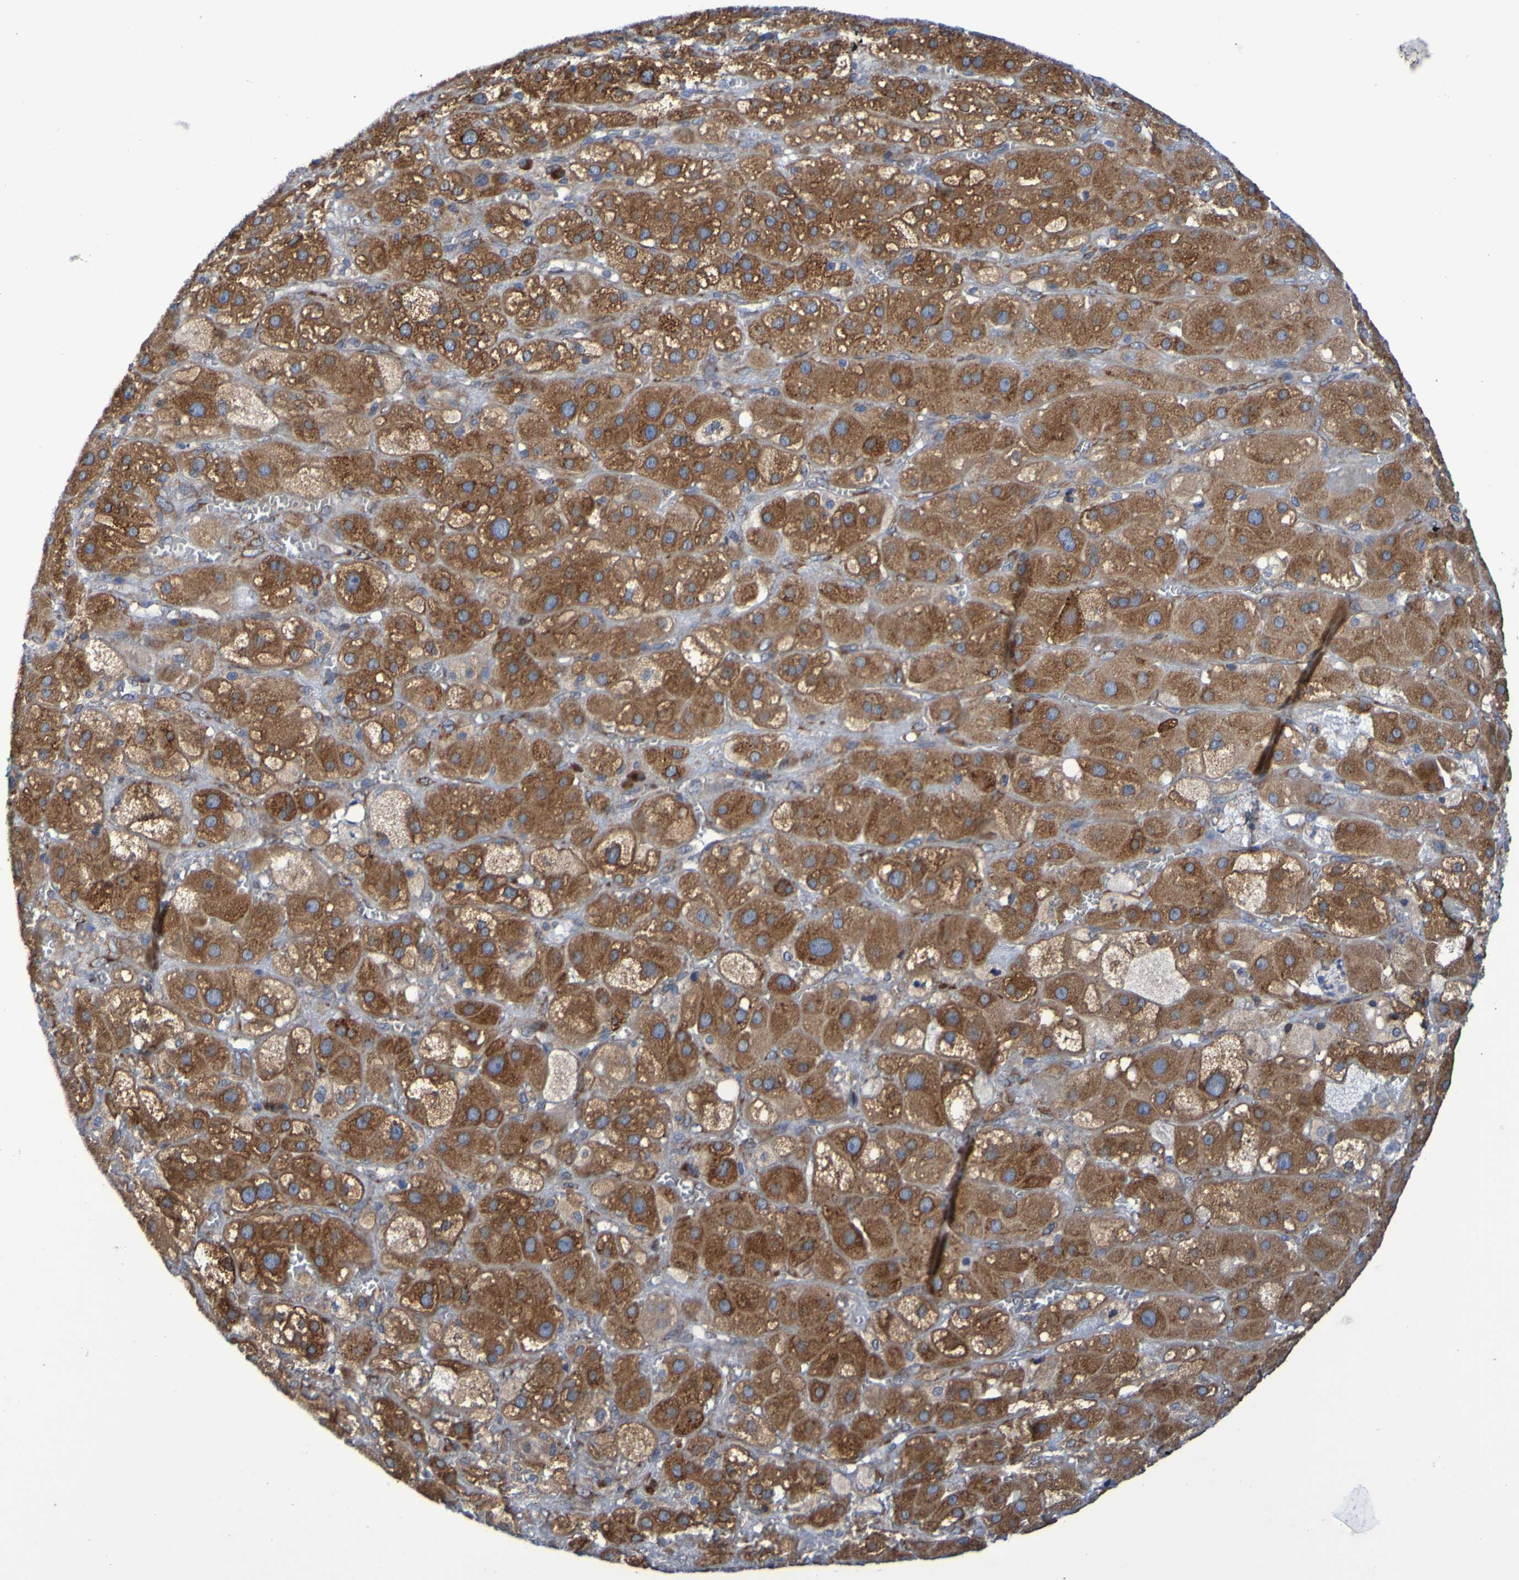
{"staining": {"intensity": "moderate", "quantity": ">75%", "location": "cytoplasmic/membranous"}, "tissue": "adrenal gland", "cell_type": "Glandular cells", "image_type": "normal", "snomed": [{"axis": "morphology", "description": "Normal tissue, NOS"}, {"axis": "topography", "description": "Adrenal gland"}], "caption": "DAB immunohistochemical staining of normal adrenal gland exhibits moderate cytoplasmic/membranous protein staining in about >75% of glandular cells.", "gene": "FKBP3", "patient": {"sex": "female", "age": 47}}